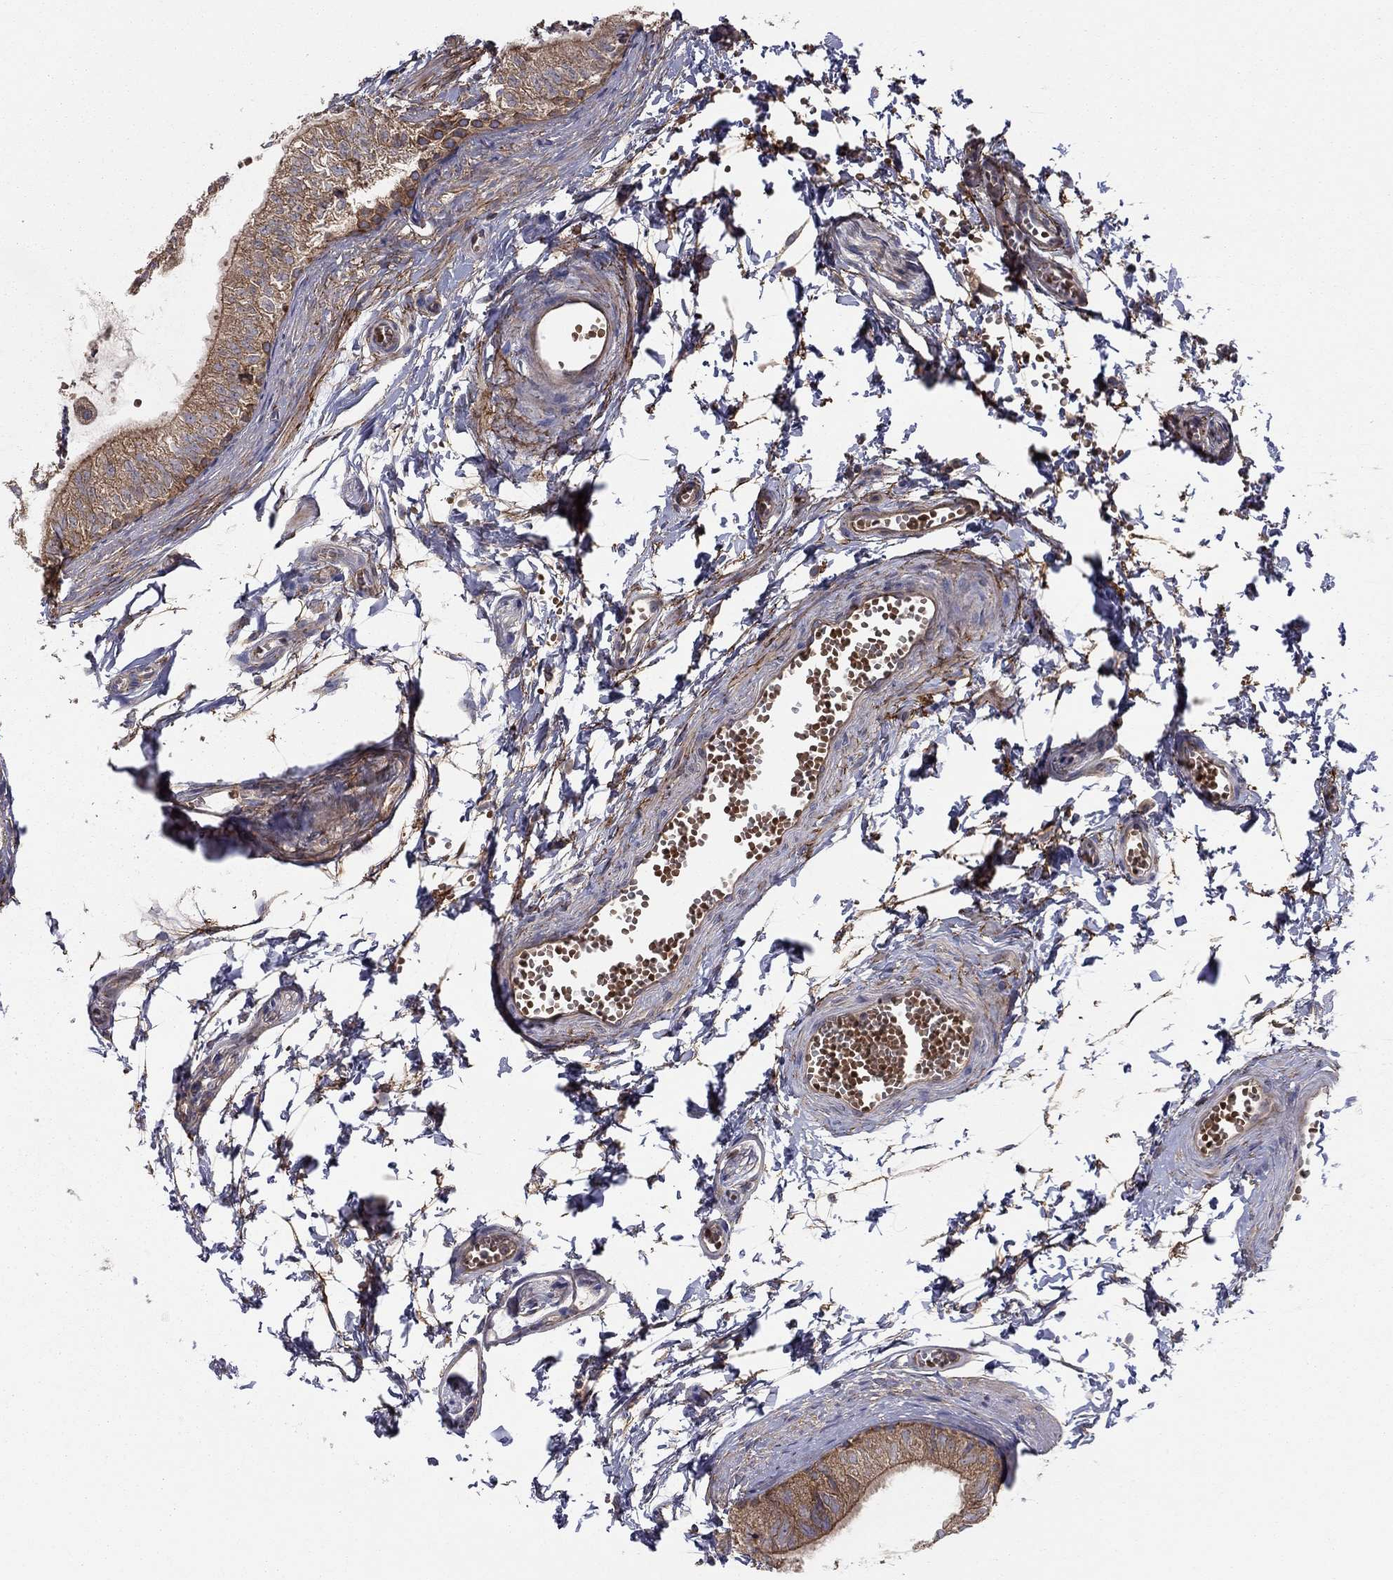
{"staining": {"intensity": "moderate", "quantity": ">75%", "location": "cytoplasmic/membranous"}, "tissue": "epididymis", "cell_type": "Glandular cells", "image_type": "normal", "snomed": [{"axis": "morphology", "description": "Normal tissue, NOS"}, {"axis": "topography", "description": "Epididymis"}], "caption": "Immunohistochemistry image of benign epididymis: epididymis stained using immunohistochemistry (IHC) exhibits medium levels of moderate protein expression localized specifically in the cytoplasmic/membranous of glandular cells, appearing as a cytoplasmic/membranous brown color.", "gene": "RNF123", "patient": {"sex": "male", "age": 22}}